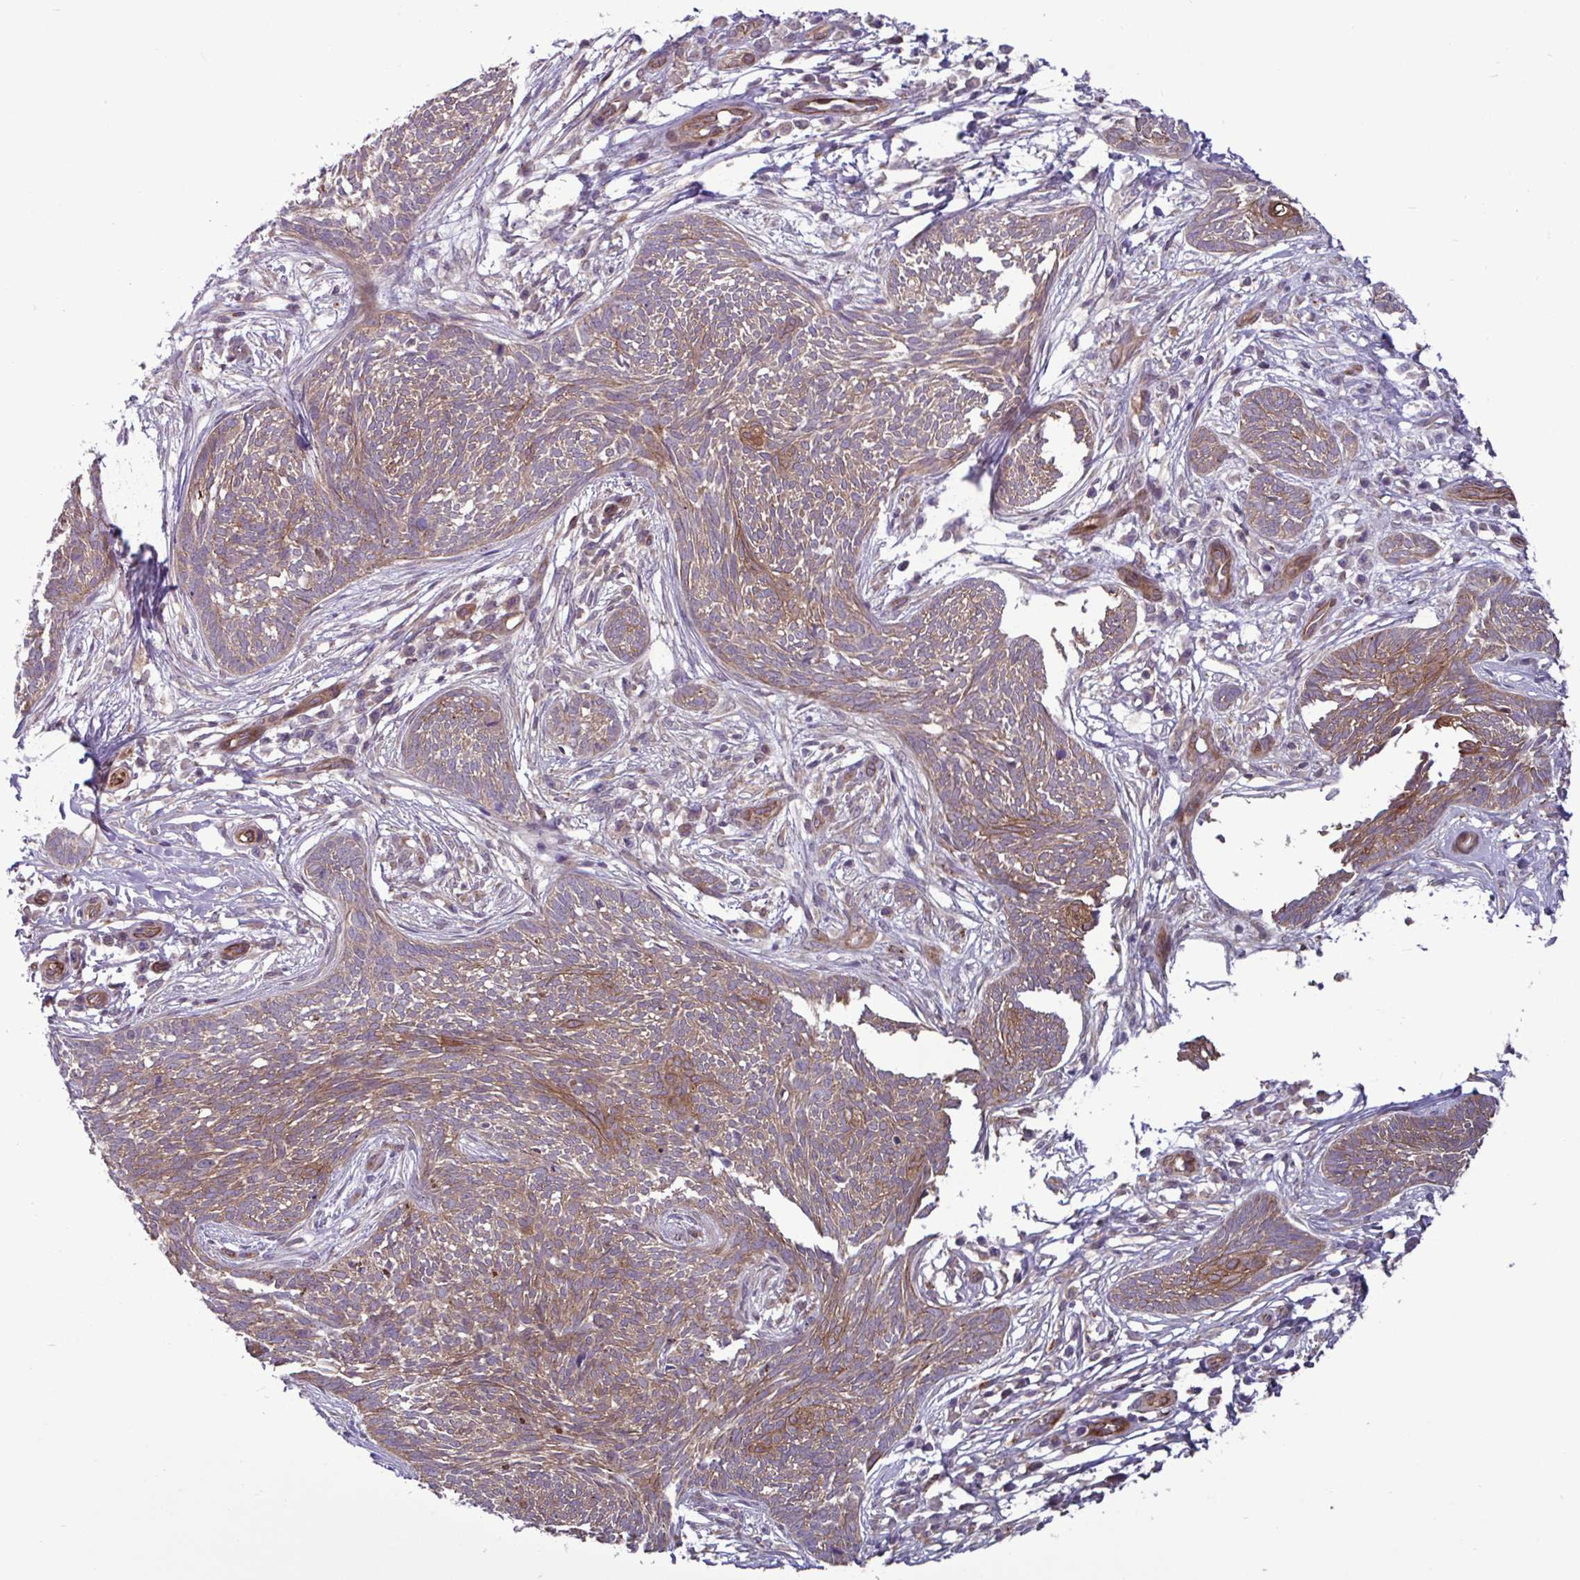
{"staining": {"intensity": "moderate", "quantity": ">75%", "location": "cytoplasmic/membranous"}, "tissue": "skin cancer", "cell_type": "Tumor cells", "image_type": "cancer", "snomed": [{"axis": "morphology", "description": "Basal cell carcinoma"}, {"axis": "topography", "description": "Skin"}, {"axis": "topography", "description": "Skin, foot"}], "caption": "Skin cancer stained for a protein (brown) displays moderate cytoplasmic/membranous positive expression in approximately >75% of tumor cells.", "gene": "GLTP", "patient": {"sex": "female", "age": 86}}